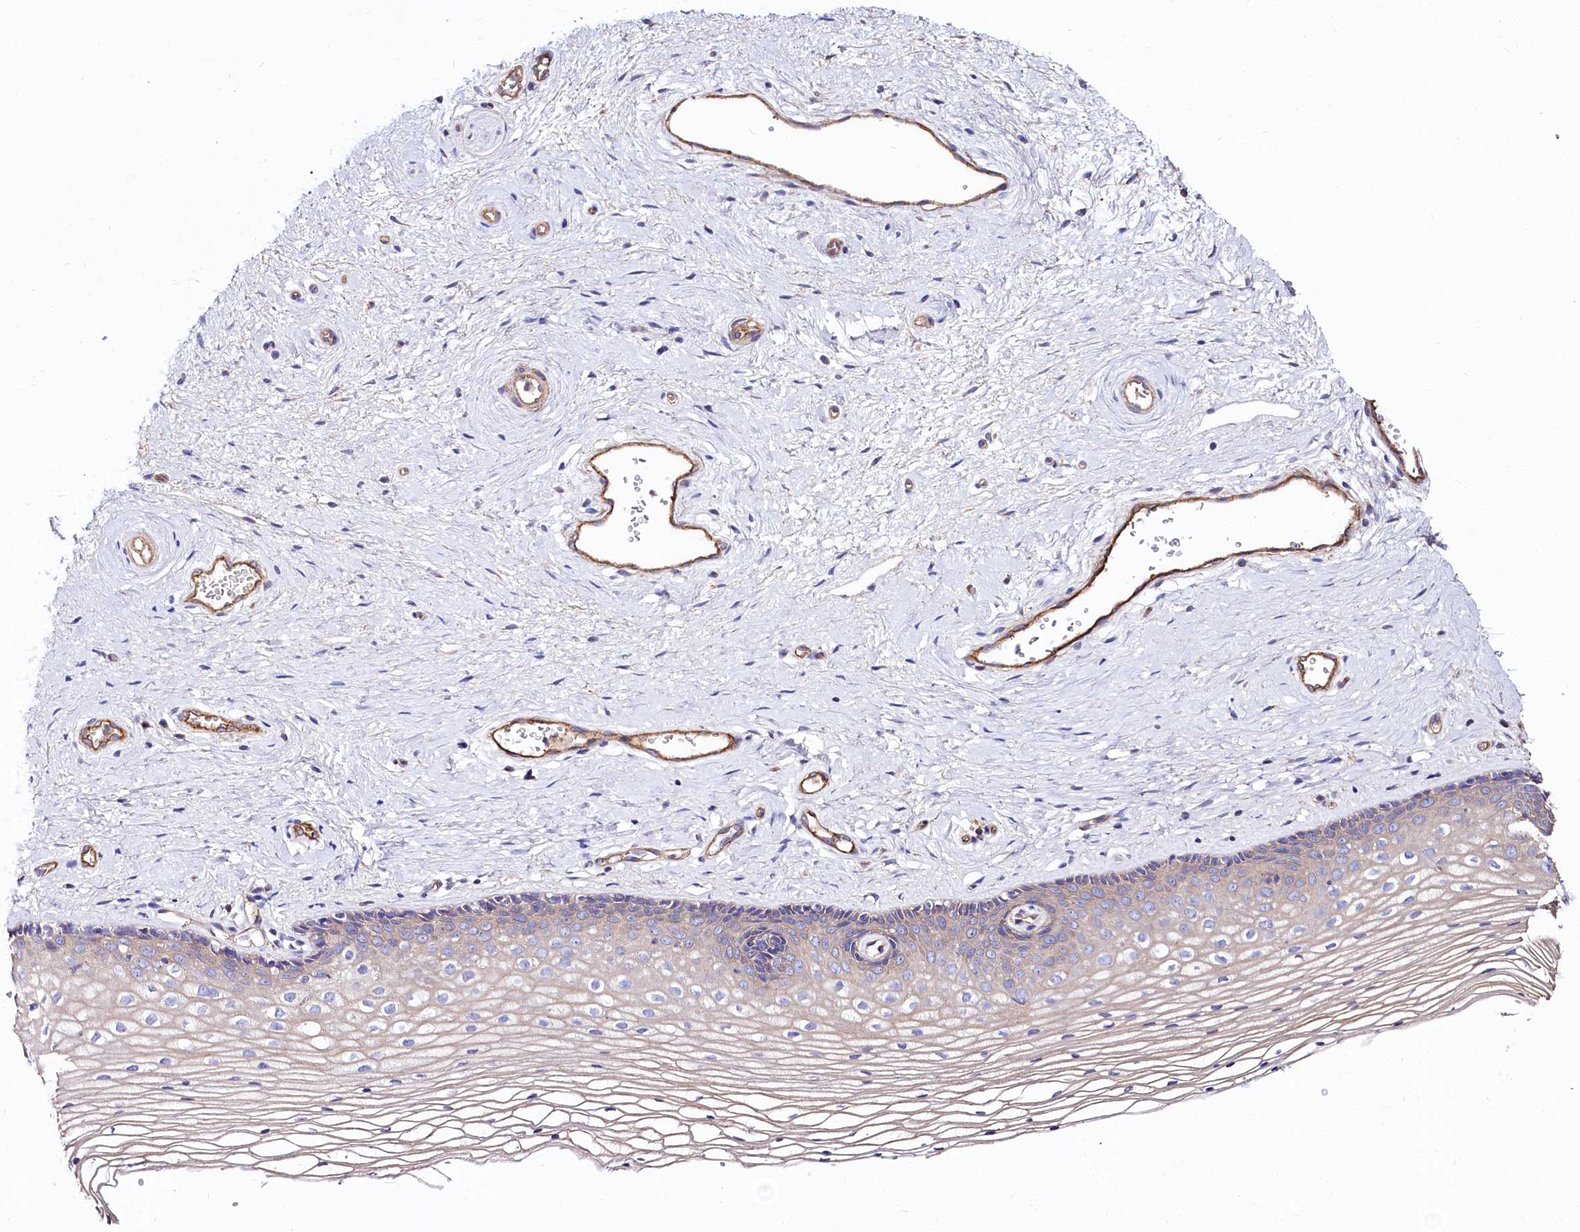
{"staining": {"intensity": "negative", "quantity": "none", "location": "none"}, "tissue": "vagina", "cell_type": "Squamous epithelial cells", "image_type": "normal", "snomed": [{"axis": "morphology", "description": "Normal tissue, NOS"}, {"axis": "topography", "description": "Vagina"}], "caption": "Immunohistochemical staining of unremarkable vagina displays no significant staining in squamous epithelial cells.", "gene": "FCHSD2", "patient": {"sex": "female", "age": 46}}